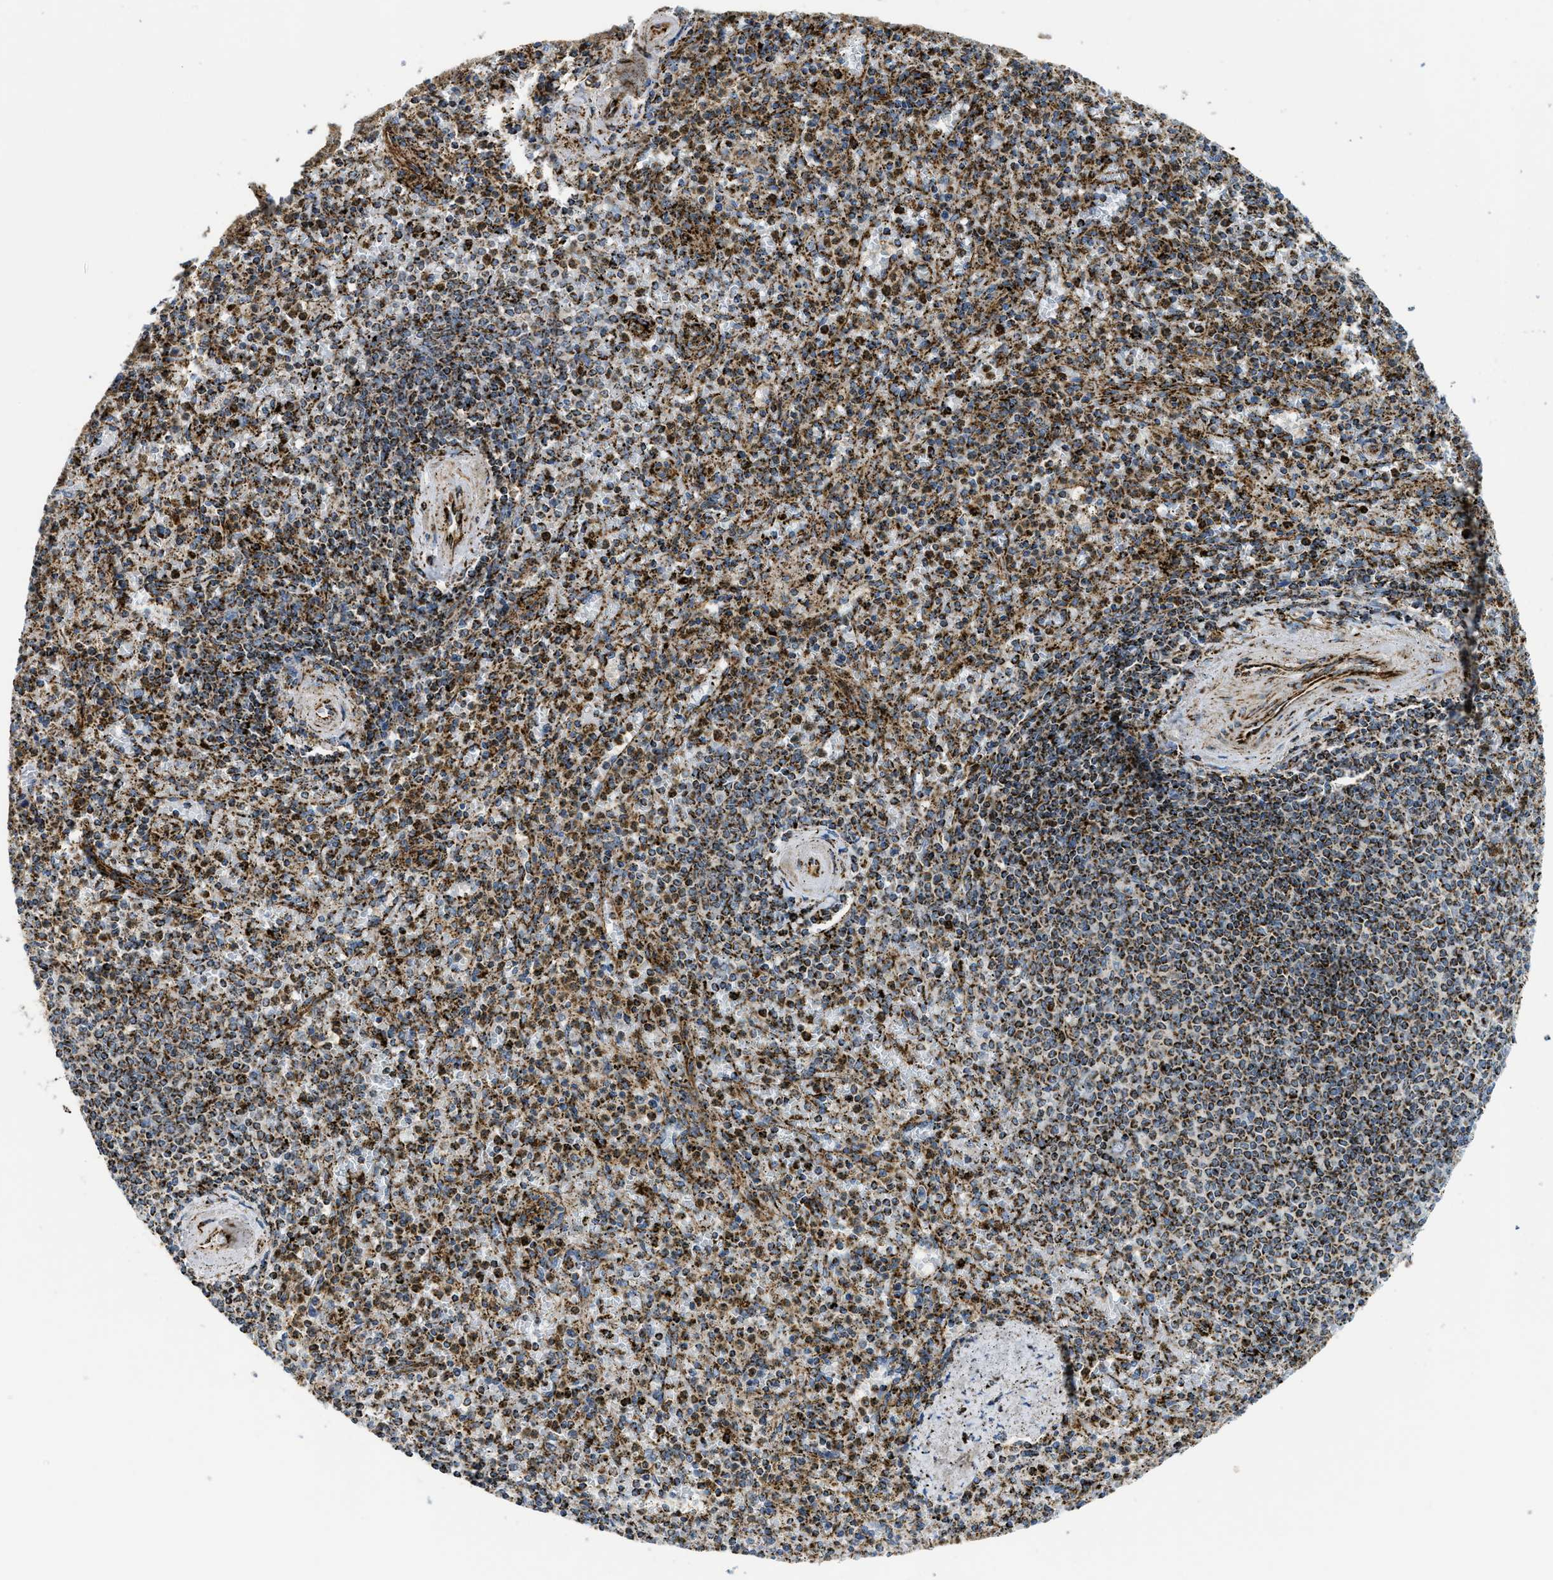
{"staining": {"intensity": "strong", "quantity": ">75%", "location": "cytoplasmic/membranous"}, "tissue": "spleen", "cell_type": "Cells in red pulp", "image_type": "normal", "snomed": [{"axis": "morphology", "description": "Normal tissue, NOS"}, {"axis": "topography", "description": "Spleen"}], "caption": "Benign spleen demonstrates strong cytoplasmic/membranous expression in approximately >75% of cells in red pulp, visualized by immunohistochemistry.", "gene": "SQOR", "patient": {"sex": "male", "age": 72}}